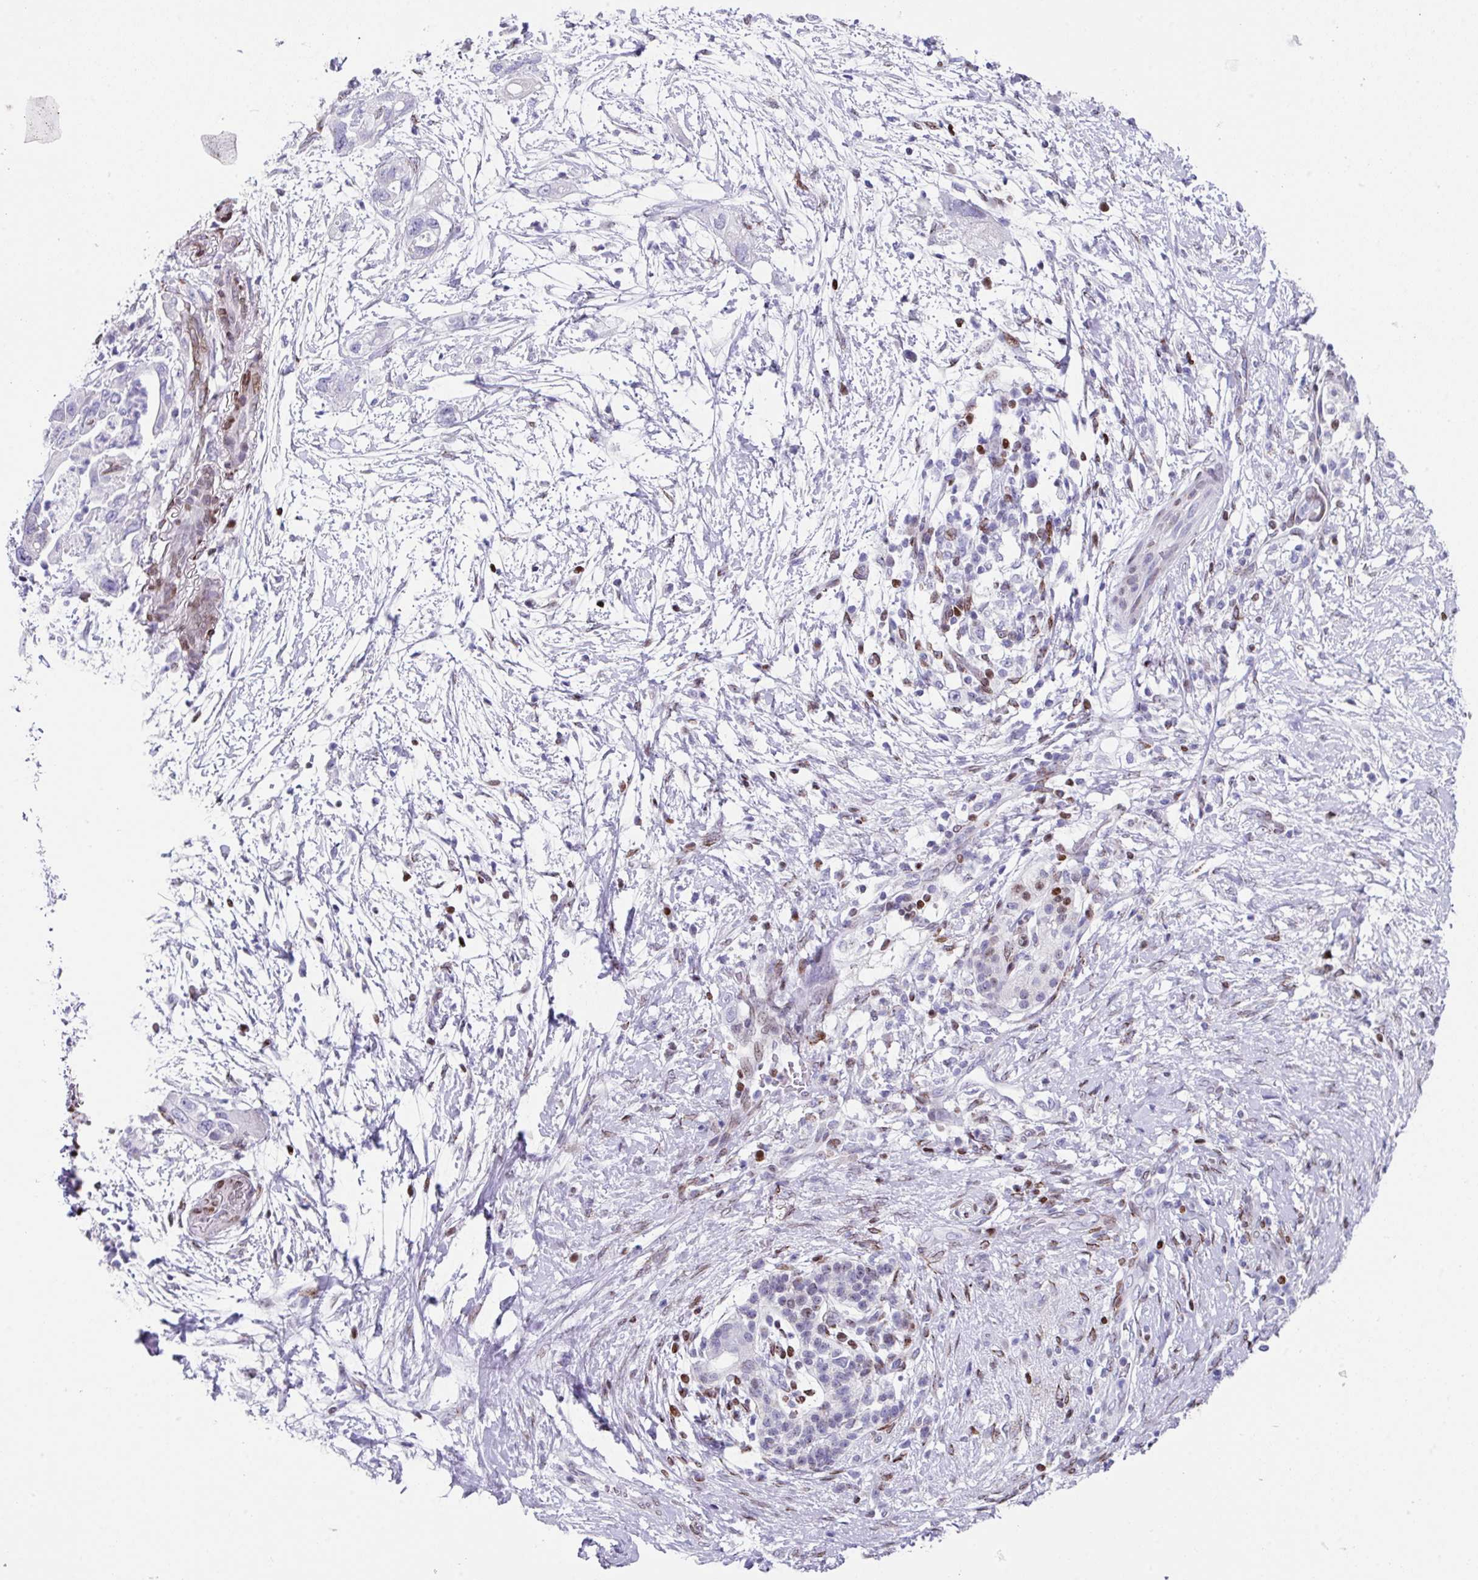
{"staining": {"intensity": "negative", "quantity": "none", "location": "none"}, "tissue": "pancreatic cancer", "cell_type": "Tumor cells", "image_type": "cancer", "snomed": [{"axis": "morphology", "description": "Adenocarcinoma, NOS"}, {"axis": "topography", "description": "Pancreas"}], "caption": "This is a histopathology image of IHC staining of pancreatic cancer (adenocarcinoma), which shows no expression in tumor cells.", "gene": "TCF3", "patient": {"sex": "female", "age": 72}}